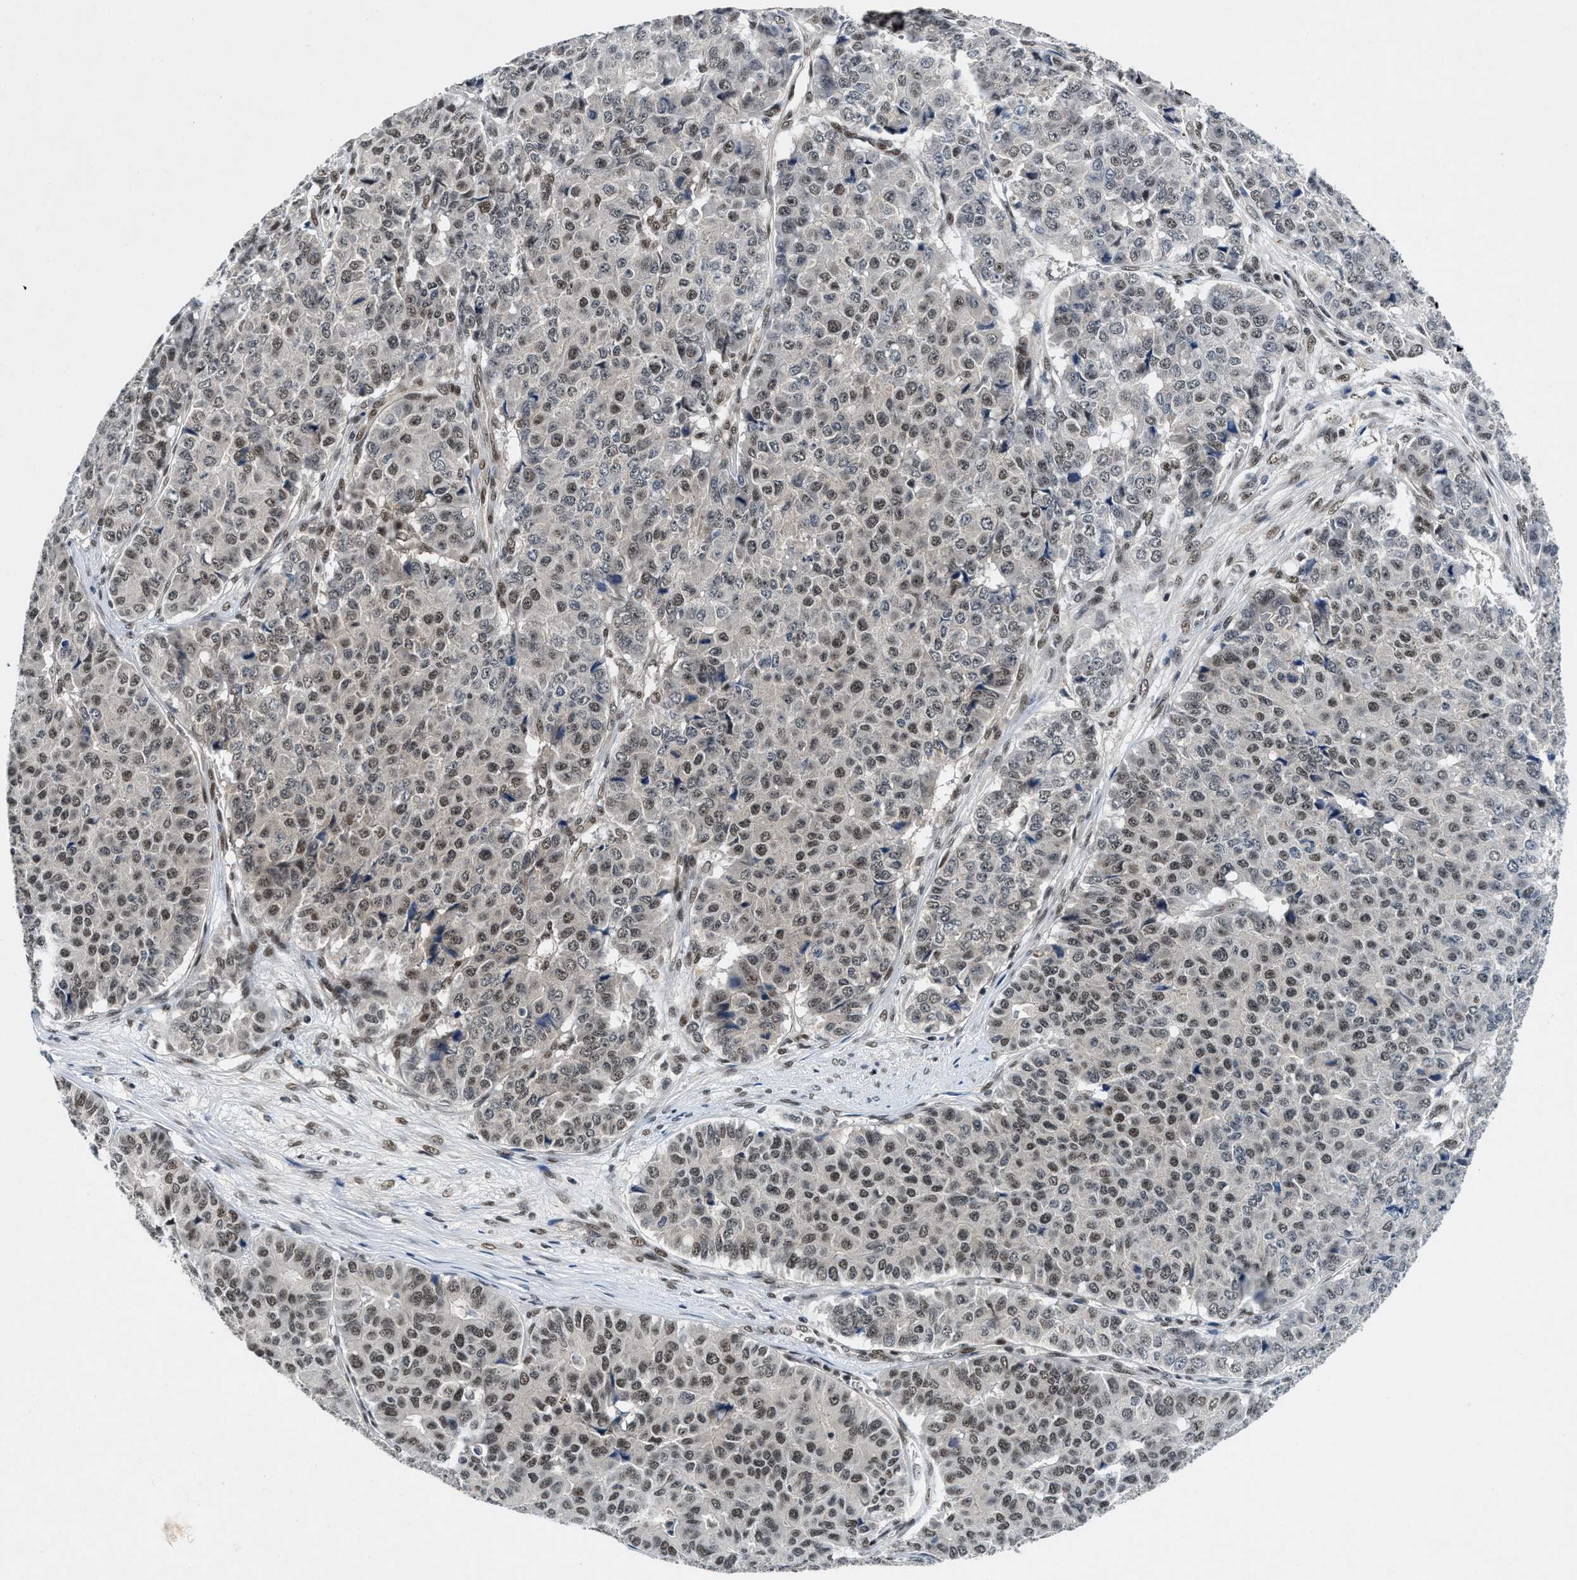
{"staining": {"intensity": "strong", "quantity": "25%-75%", "location": "nuclear"}, "tissue": "pancreatic cancer", "cell_type": "Tumor cells", "image_type": "cancer", "snomed": [{"axis": "morphology", "description": "Adenocarcinoma, NOS"}, {"axis": "topography", "description": "Pancreas"}], "caption": "Immunohistochemical staining of pancreatic cancer displays high levels of strong nuclear protein expression in about 25%-75% of tumor cells.", "gene": "NCOA1", "patient": {"sex": "male", "age": 50}}